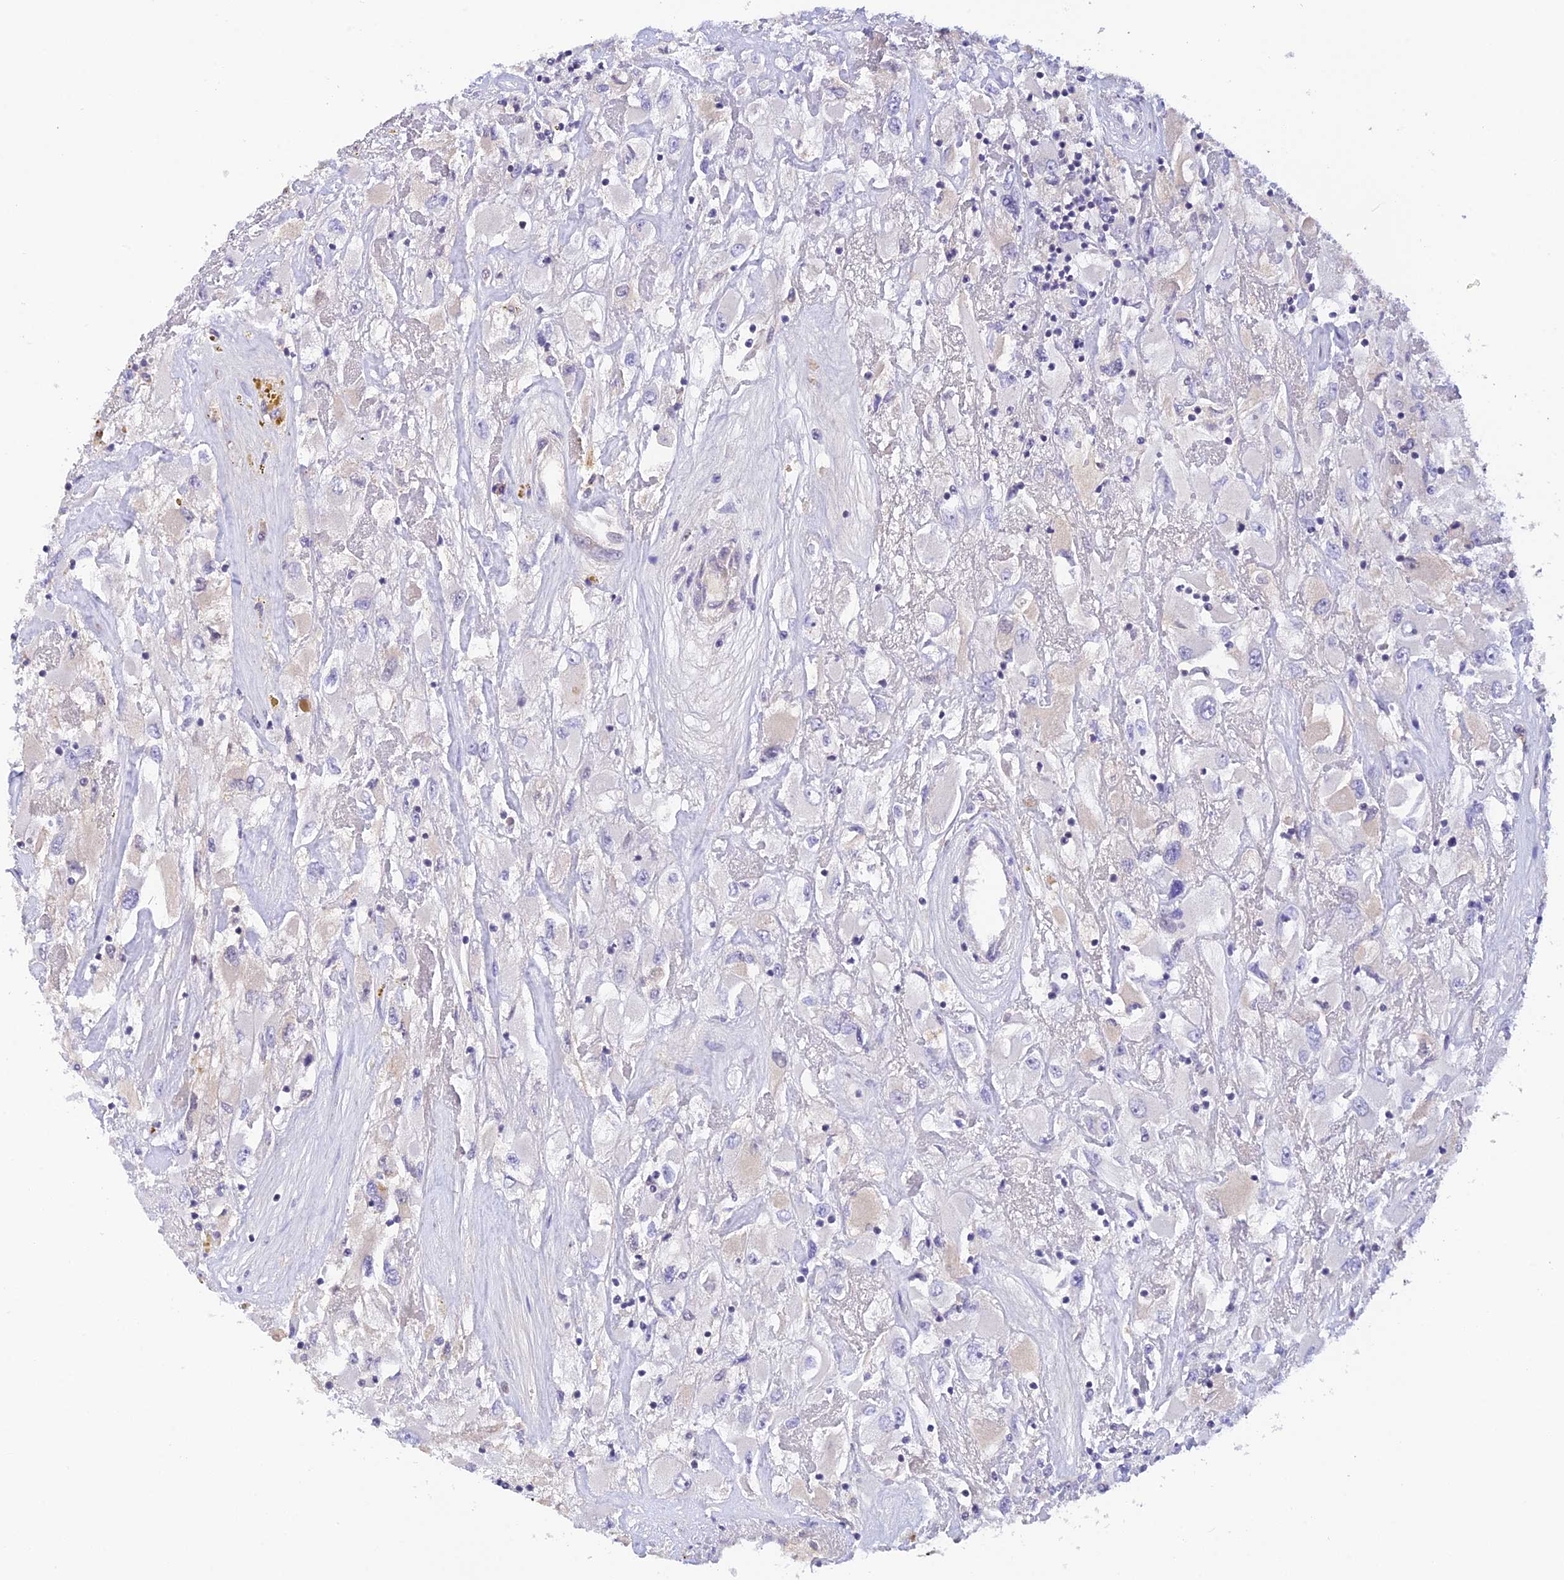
{"staining": {"intensity": "negative", "quantity": "none", "location": "none"}, "tissue": "renal cancer", "cell_type": "Tumor cells", "image_type": "cancer", "snomed": [{"axis": "morphology", "description": "Adenocarcinoma, NOS"}, {"axis": "topography", "description": "Kidney"}], "caption": "Immunohistochemical staining of renal adenocarcinoma displays no significant positivity in tumor cells.", "gene": "THAP11", "patient": {"sex": "female", "age": 52}}